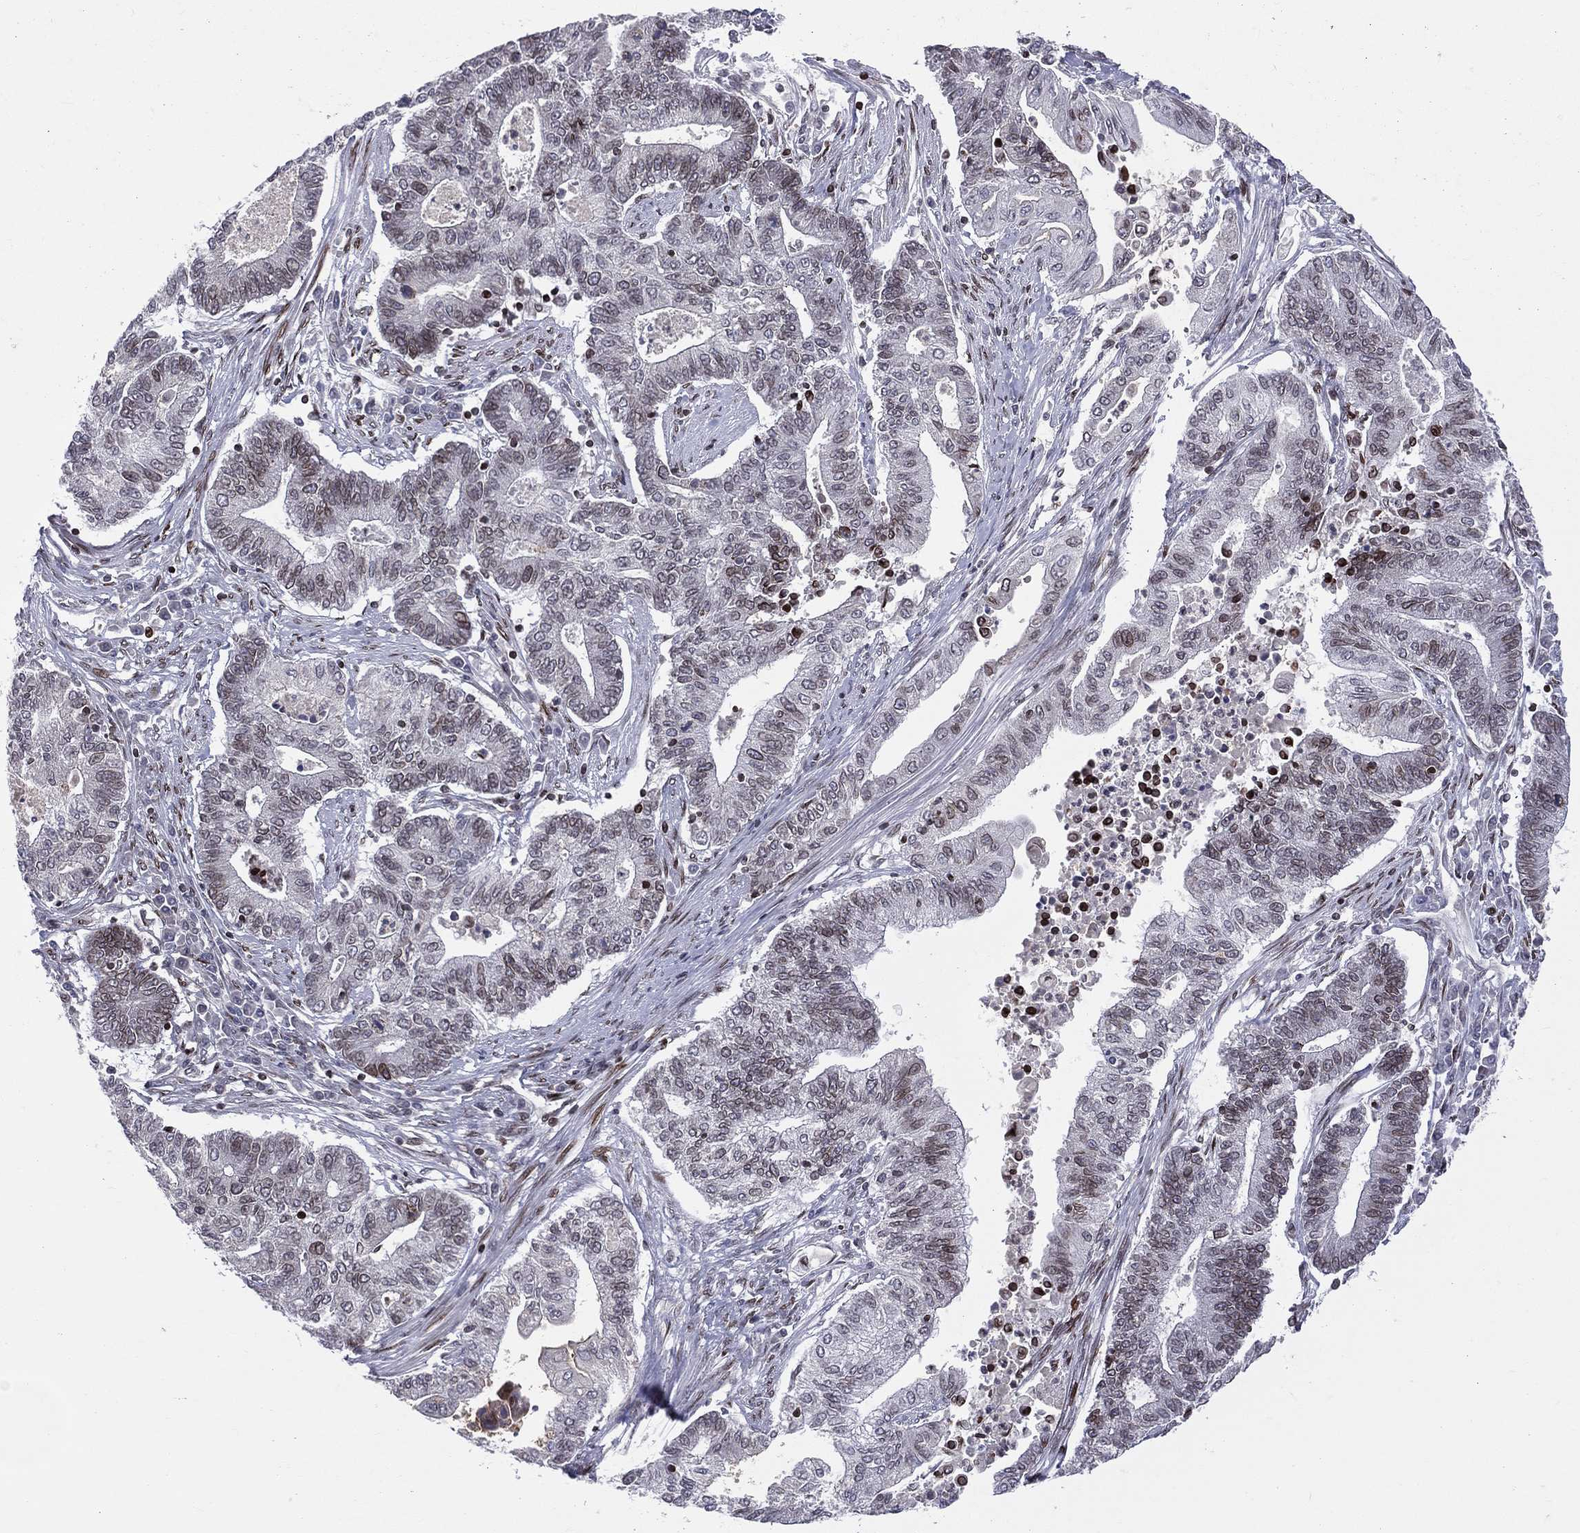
{"staining": {"intensity": "moderate", "quantity": "<25%", "location": "nuclear"}, "tissue": "endometrial cancer", "cell_type": "Tumor cells", "image_type": "cancer", "snomed": [{"axis": "morphology", "description": "Adenocarcinoma, NOS"}, {"axis": "topography", "description": "Uterus"}, {"axis": "topography", "description": "Endometrium"}], "caption": "Human adenocarcinoma (endometrial) stained with a brown dye reveals moderate nuclear positive staining in about <25% of tumor cells.", "gene": "DBF4B", "patient": {"sex": "female", "age": 54}}